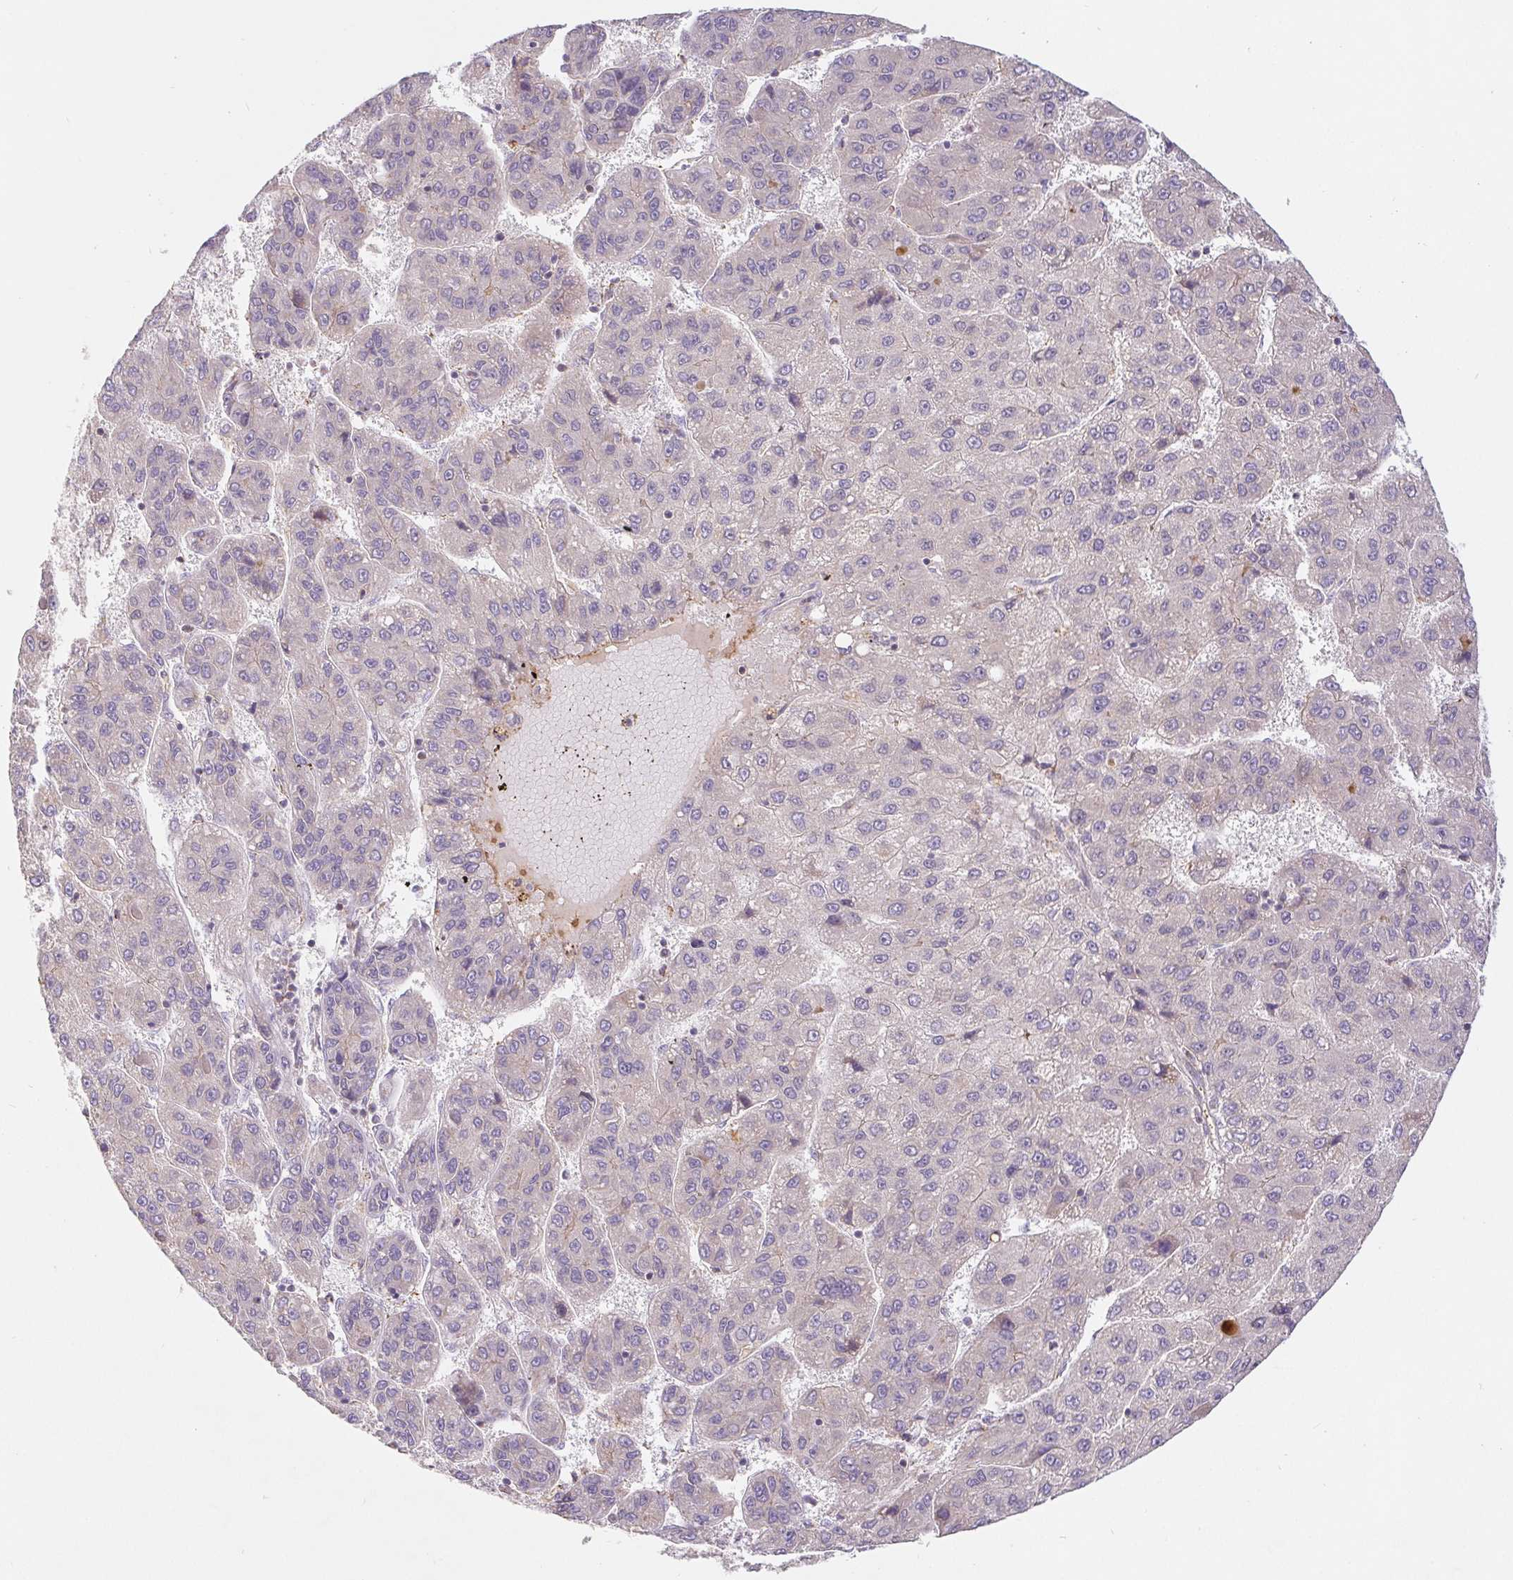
{"staining": {"intensity": "negative", "quantity": "none", "location": "none"}, "tissue": "liver cancer", "cell_type": "Tumor cells", "image_type": "cancer", "snomed": [{"axis": "morphology", "description": "Carcinoma, Hepatocellular, NOS"}, {"axis": "topography", "description": "Liver"}], "caption": "Hepatocellular carcinoma (liver) was stained to show a protein in brown. There is no significant staining in tumor cells.", "gene": "EMC6", "patient": {"sex": "female", "age": 82}}